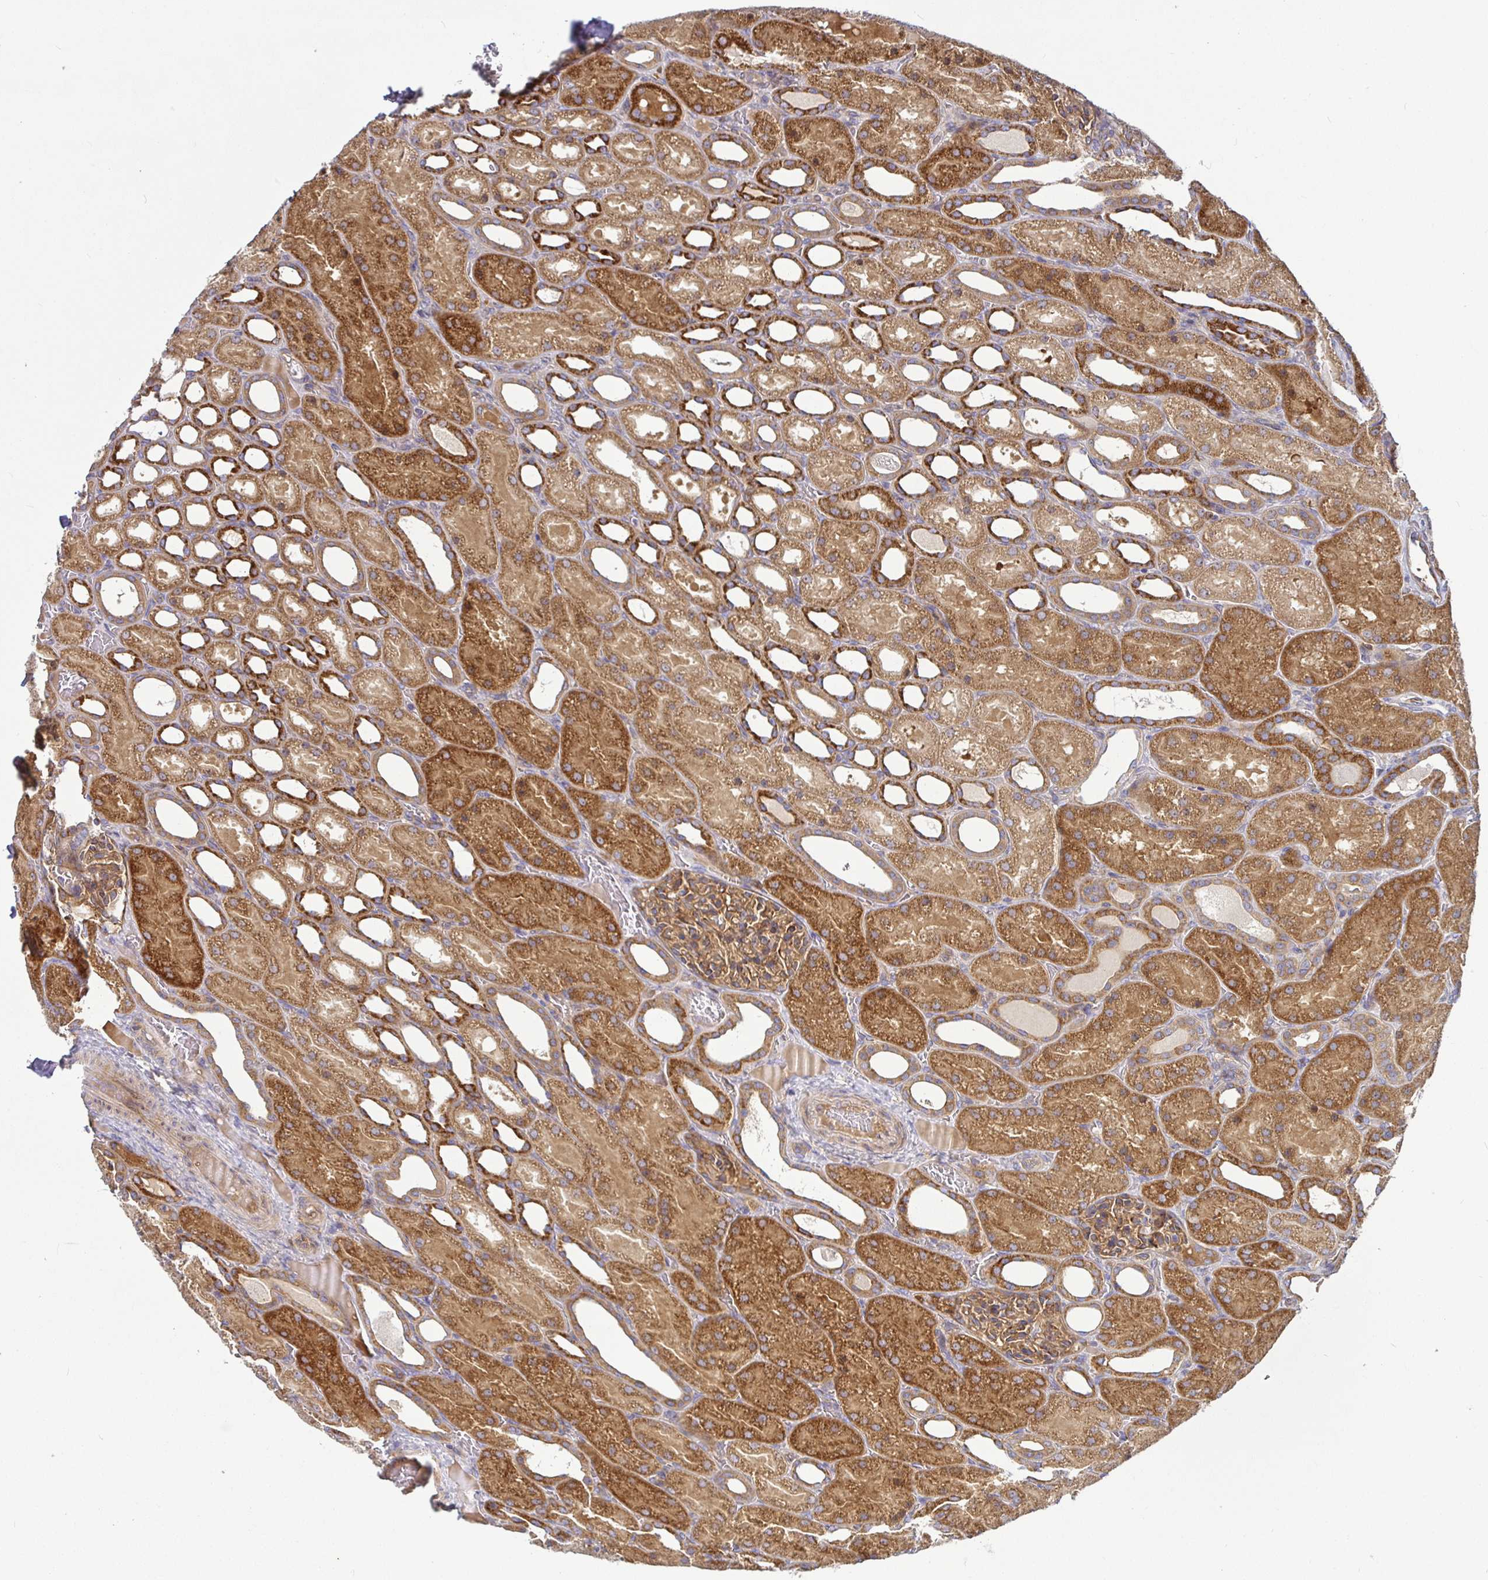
{"staining": {"intensity": "moderate", "quantity": ">75%", "location": "cytoplasmic/membranous"}, "tissue": "kidney", "cell_type": "Cells in glomeruli", "image_type": "normal", "snomed": [{"axis": "morphology", "description": "Normal tissue, NOS"}, {"axis": "topography", "description": "Kidney"}], "caption": "Immunohistochemical staining of unremarkable human kidney shows medium levels of moderate cytoplasmic/membranous staining in about >75% of cells in glomeruli.", "gene": "SNX8", "patient": {"sex": "male", "age": 2}}